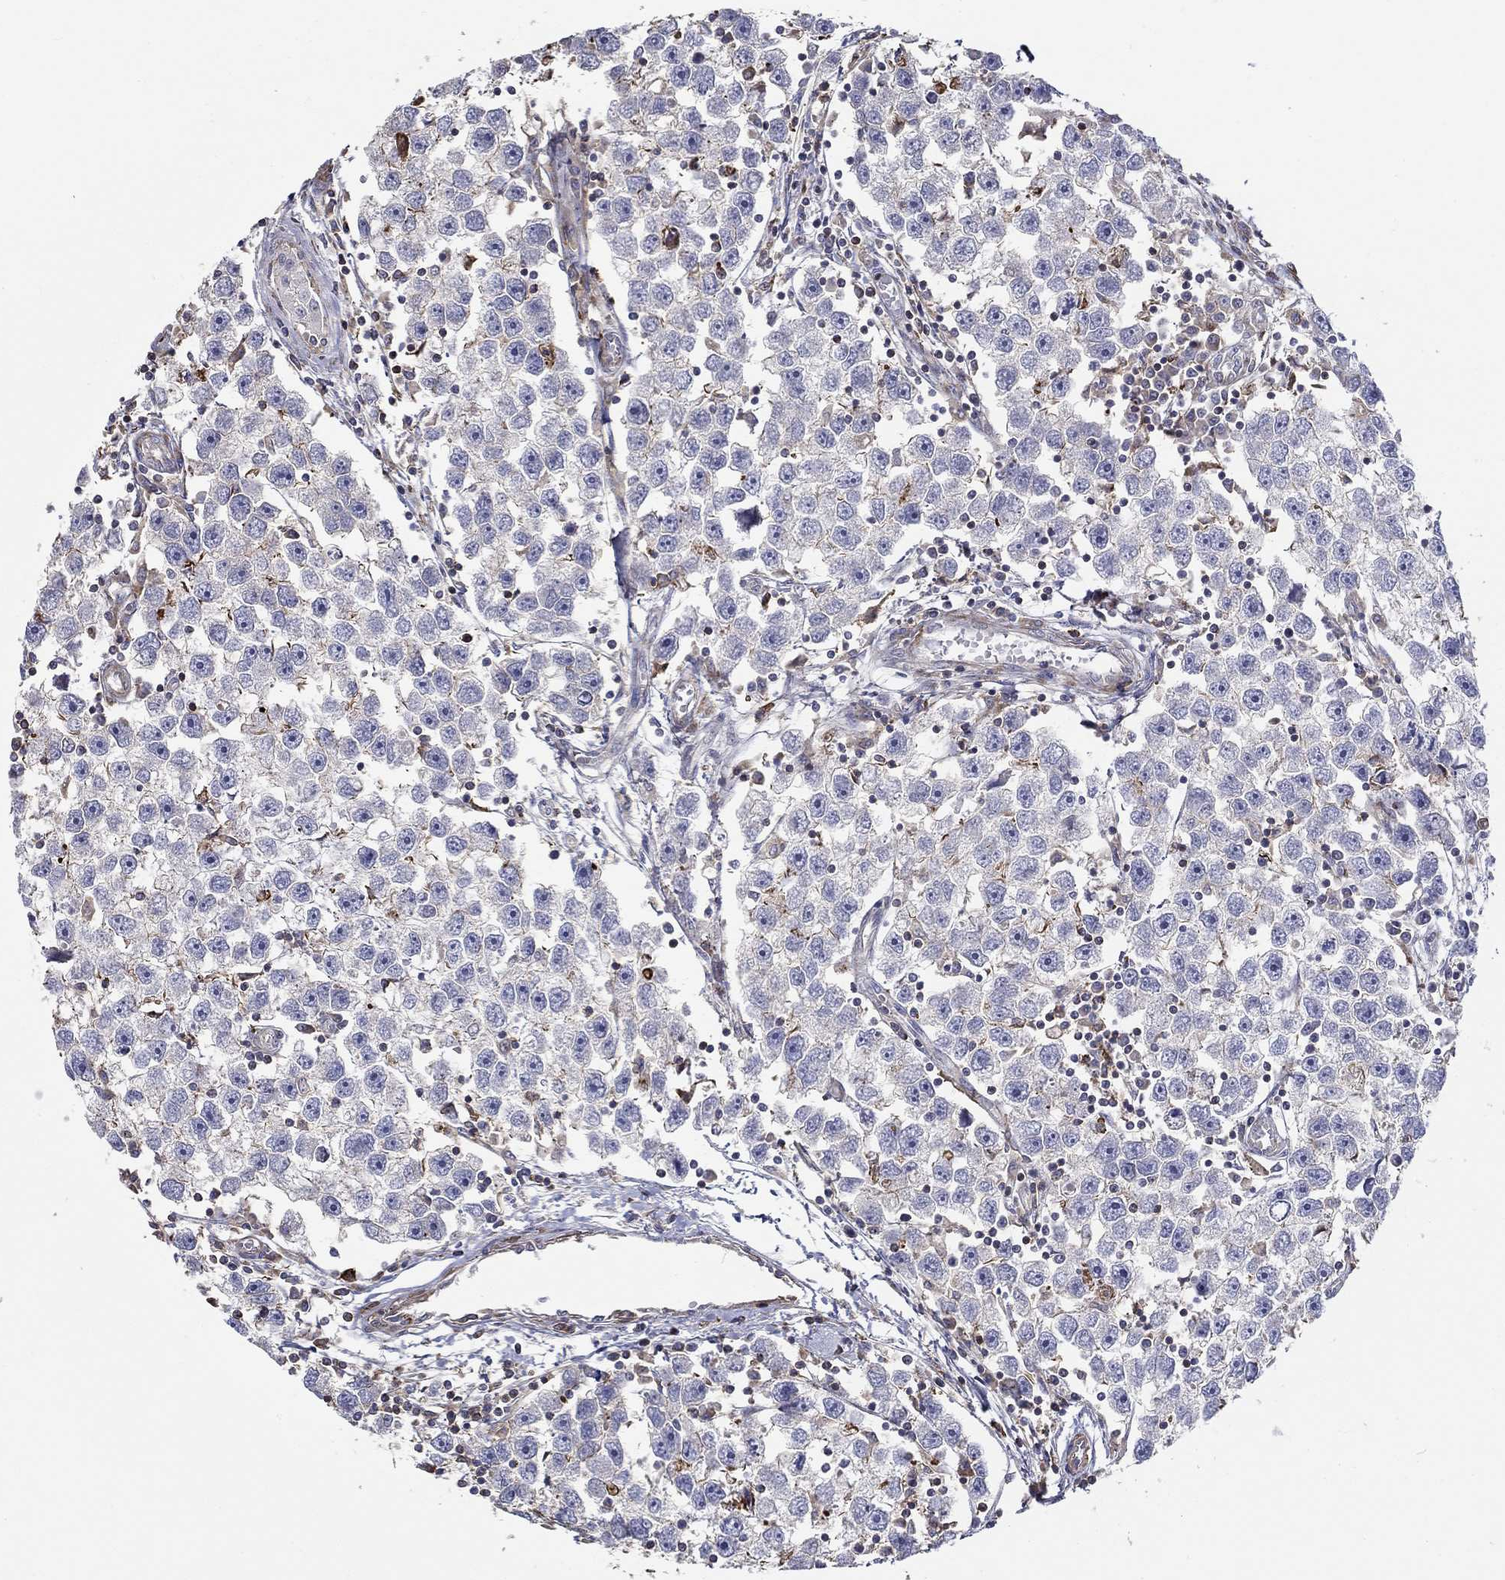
{"staining": {"intensity": "negative", "quantity": "none", "location": "none"}, "tissue": "testis cancer", "cell_type": "Tumor cells", "image_type": "cancer", "snomed": [{"axis": "morphology", "description": "Seminoma, NOS"}, {"axis": "topography", "description": "Testis"}], "caption": "Immunohistochemical staining of testis seminoma reveals no significant positivity in tumor cells. The staining is performed using DAB brown chromogen with nuclei counter-stained in using hematoxylin.", "gene": "NPHP1", "patient": {"sex": "male", "age": 30}}